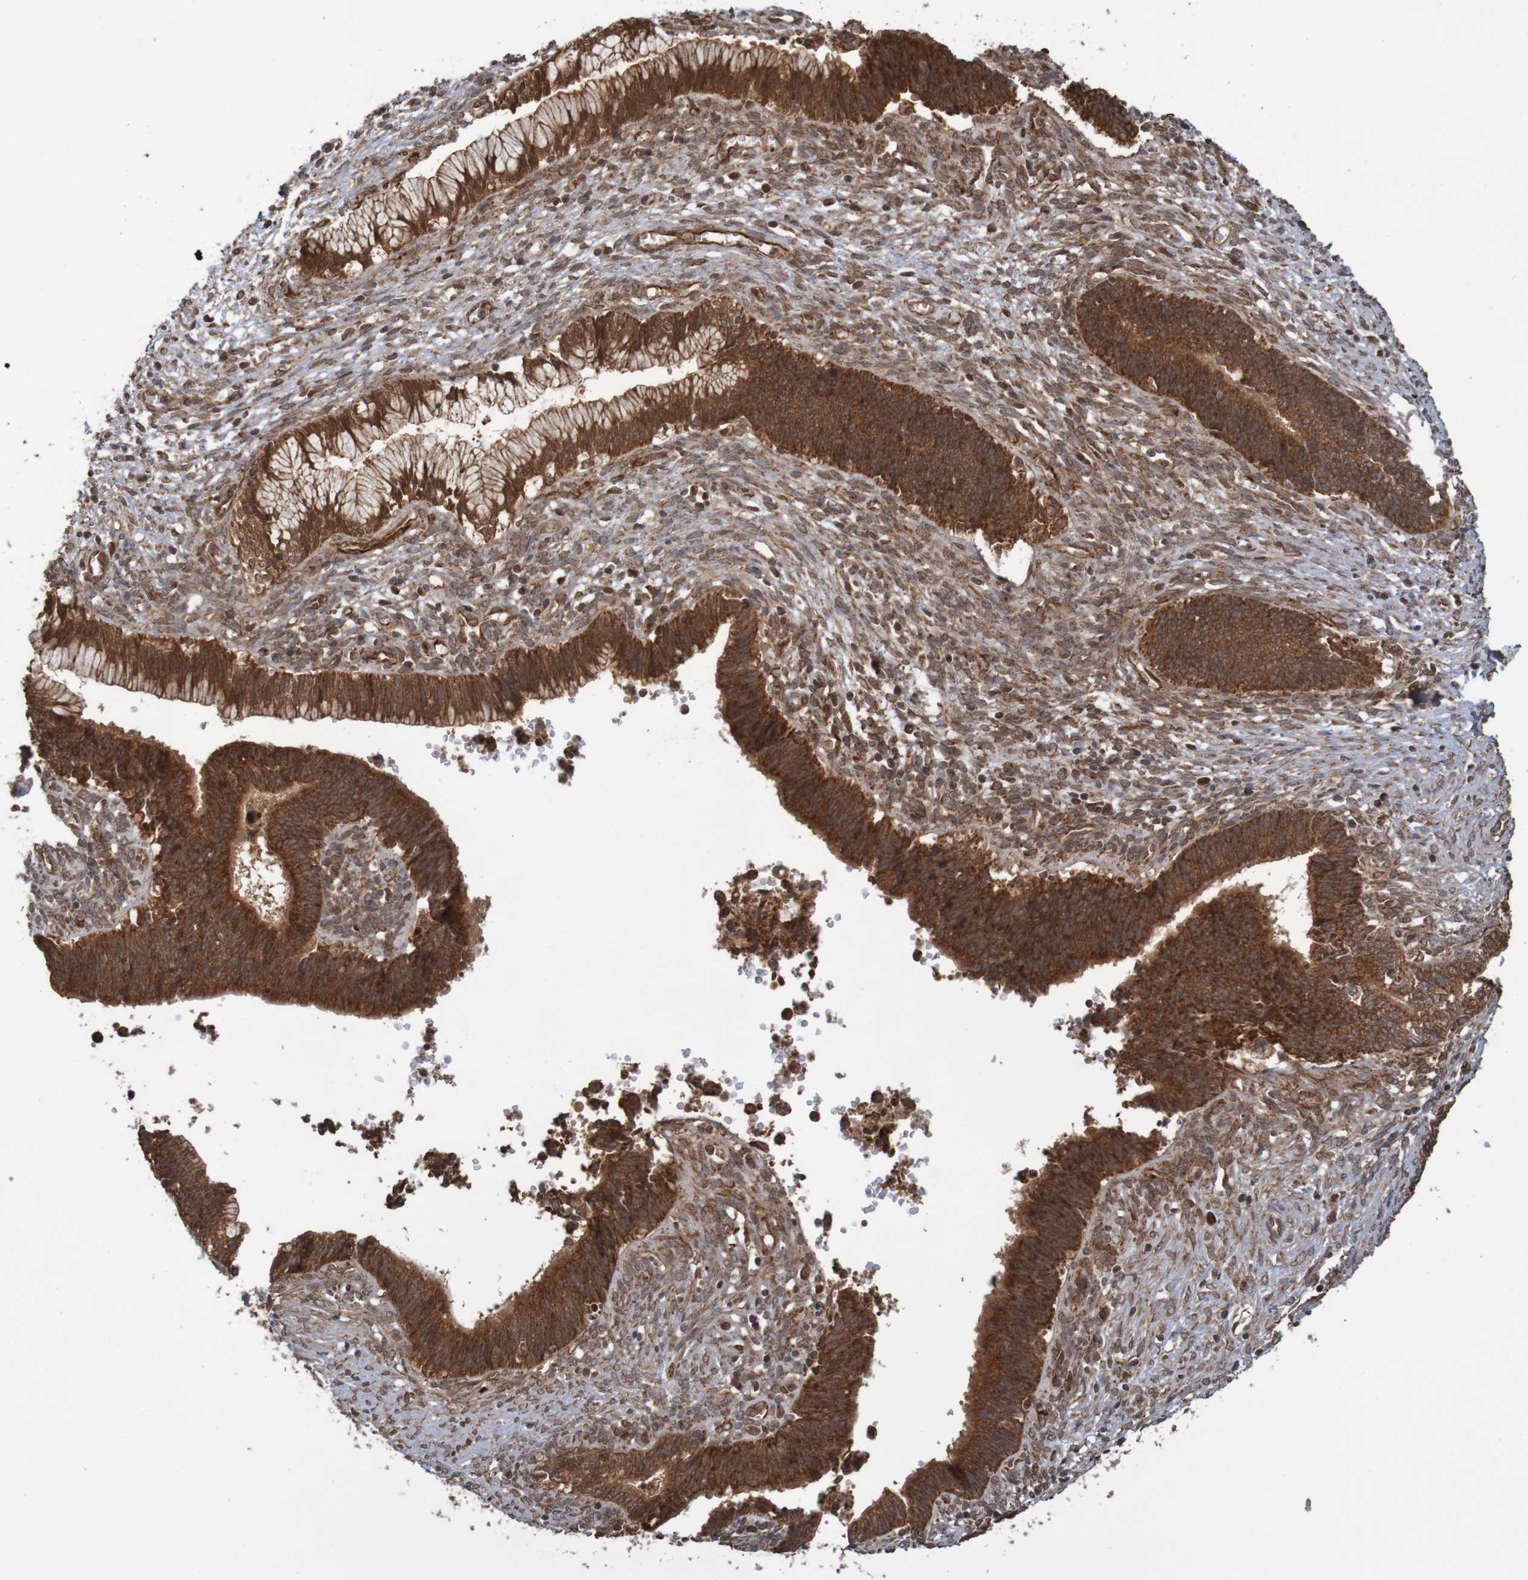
{"staining": {"intensity": "strong", "quantity": ">75%", "location": "cytoplasmic/membranous"}, "tissue": "cervical cancer", "cell_type": "Tumor cells", "image_type": "cancer", "snomed": [{"axis": "morphology", "description": "Adenocarcinoma, NOS"}, {"axis": "topography", "description": "Cervix"}], "caption": "About >75% of tumor cells in cervical cancer display strong cytoplasmic/membranous protein positivity as visualized by brown immunohistochemical staining.", "gene": "MRPL52", "patient": {"sex": "female", "age": 44}}